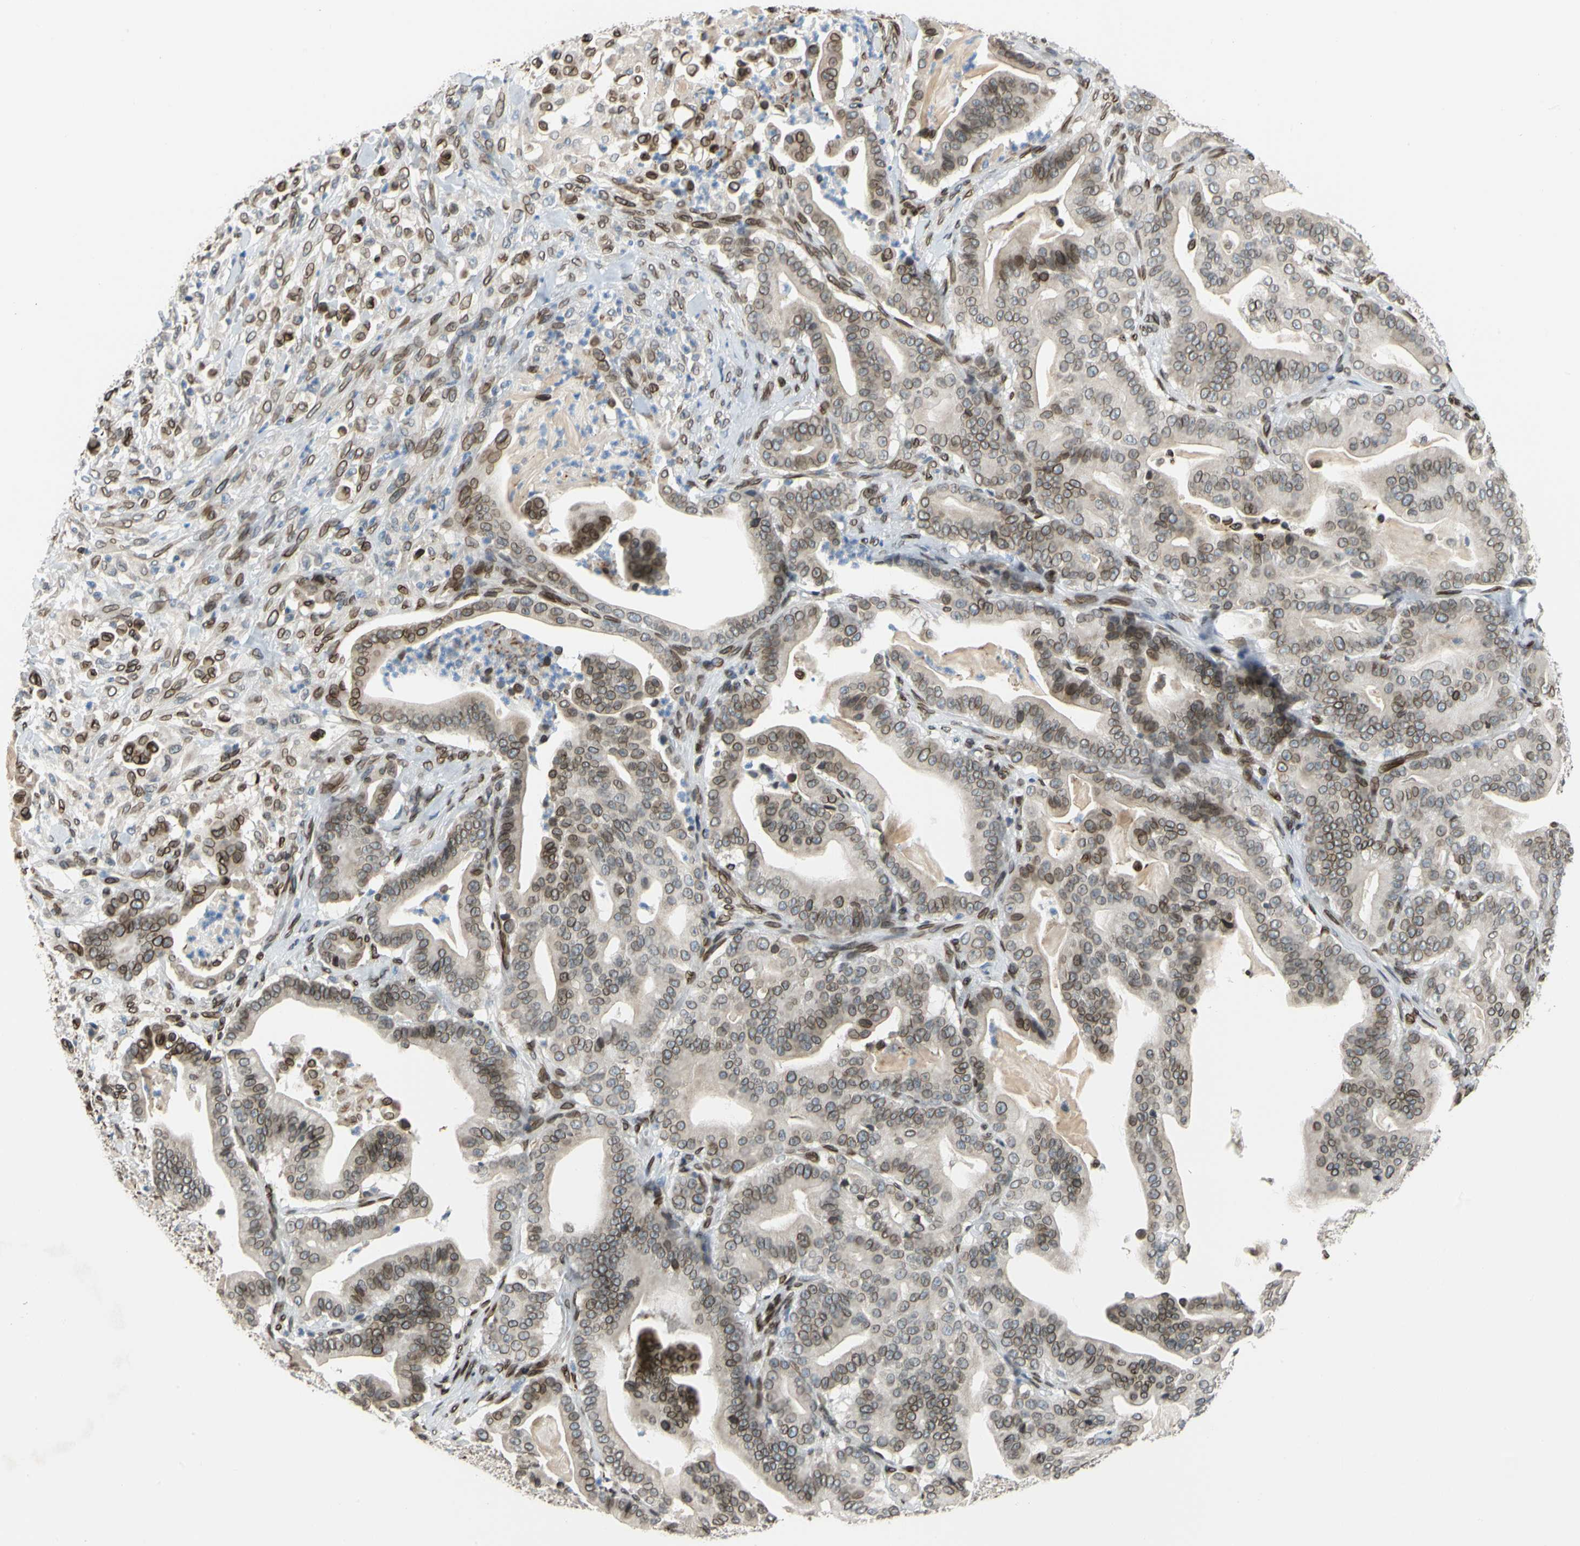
{"staining": {"intensity": "moderate", "quantity": ">75%", "location": "cytoplasmic/membranous,nuclear"}, "tissue": "pancreatic cancer", "cell_type": "Tumor cells", "image_type": "cancer", "snomed": [{"axis": "morphology", "description": "Adenocarcinoma, NOS"}, {"axis": "topography", "description": "Pancreas"}], "caption": "Protein staining of pancreatic cancer tissue exhibits moderate cytoplasmic/membranous and nuclear staining in about >75% of tumor cells.", "gene": "SUN1", "patient": {"sex": "male", "age": 63}}